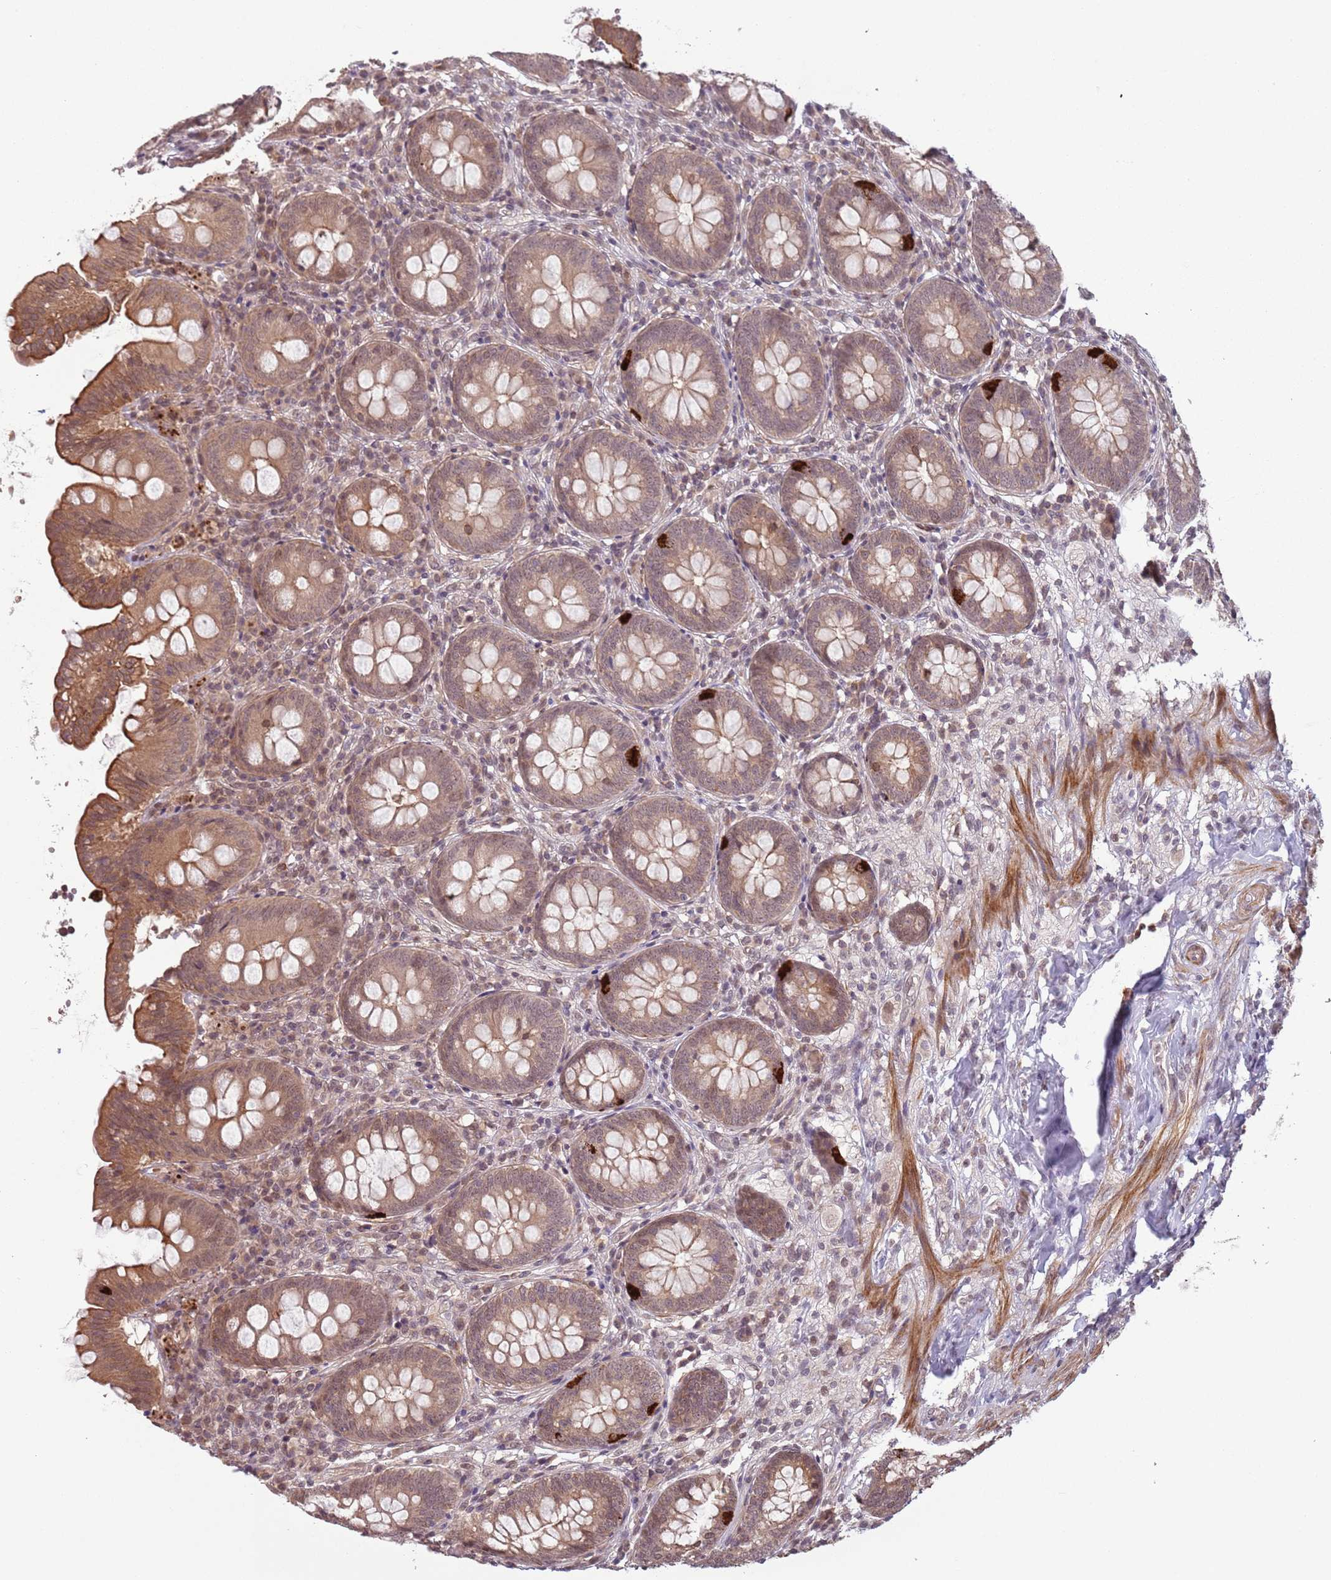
{"staining": {"intensity": "moderate", "quantity": ">75%", "location": "cytoplasmic/membranous"}, "tissue": "appendix", "cell_type": "Glandular cells", "image_type": "normal", "snomed": [{"axis": "morphology", "description": "Normal tissue, NOS"}, {"axis": "topography", "description": "Appendix"}], "caption": "This image exhibits immunohistochemistry staining of benign appendix, with medium moderate cytoplasmic/membranous positivity in about >75% of glandular cells.", "gene": "CCDC154", "patient": {"sex": "female", "age": 54}}